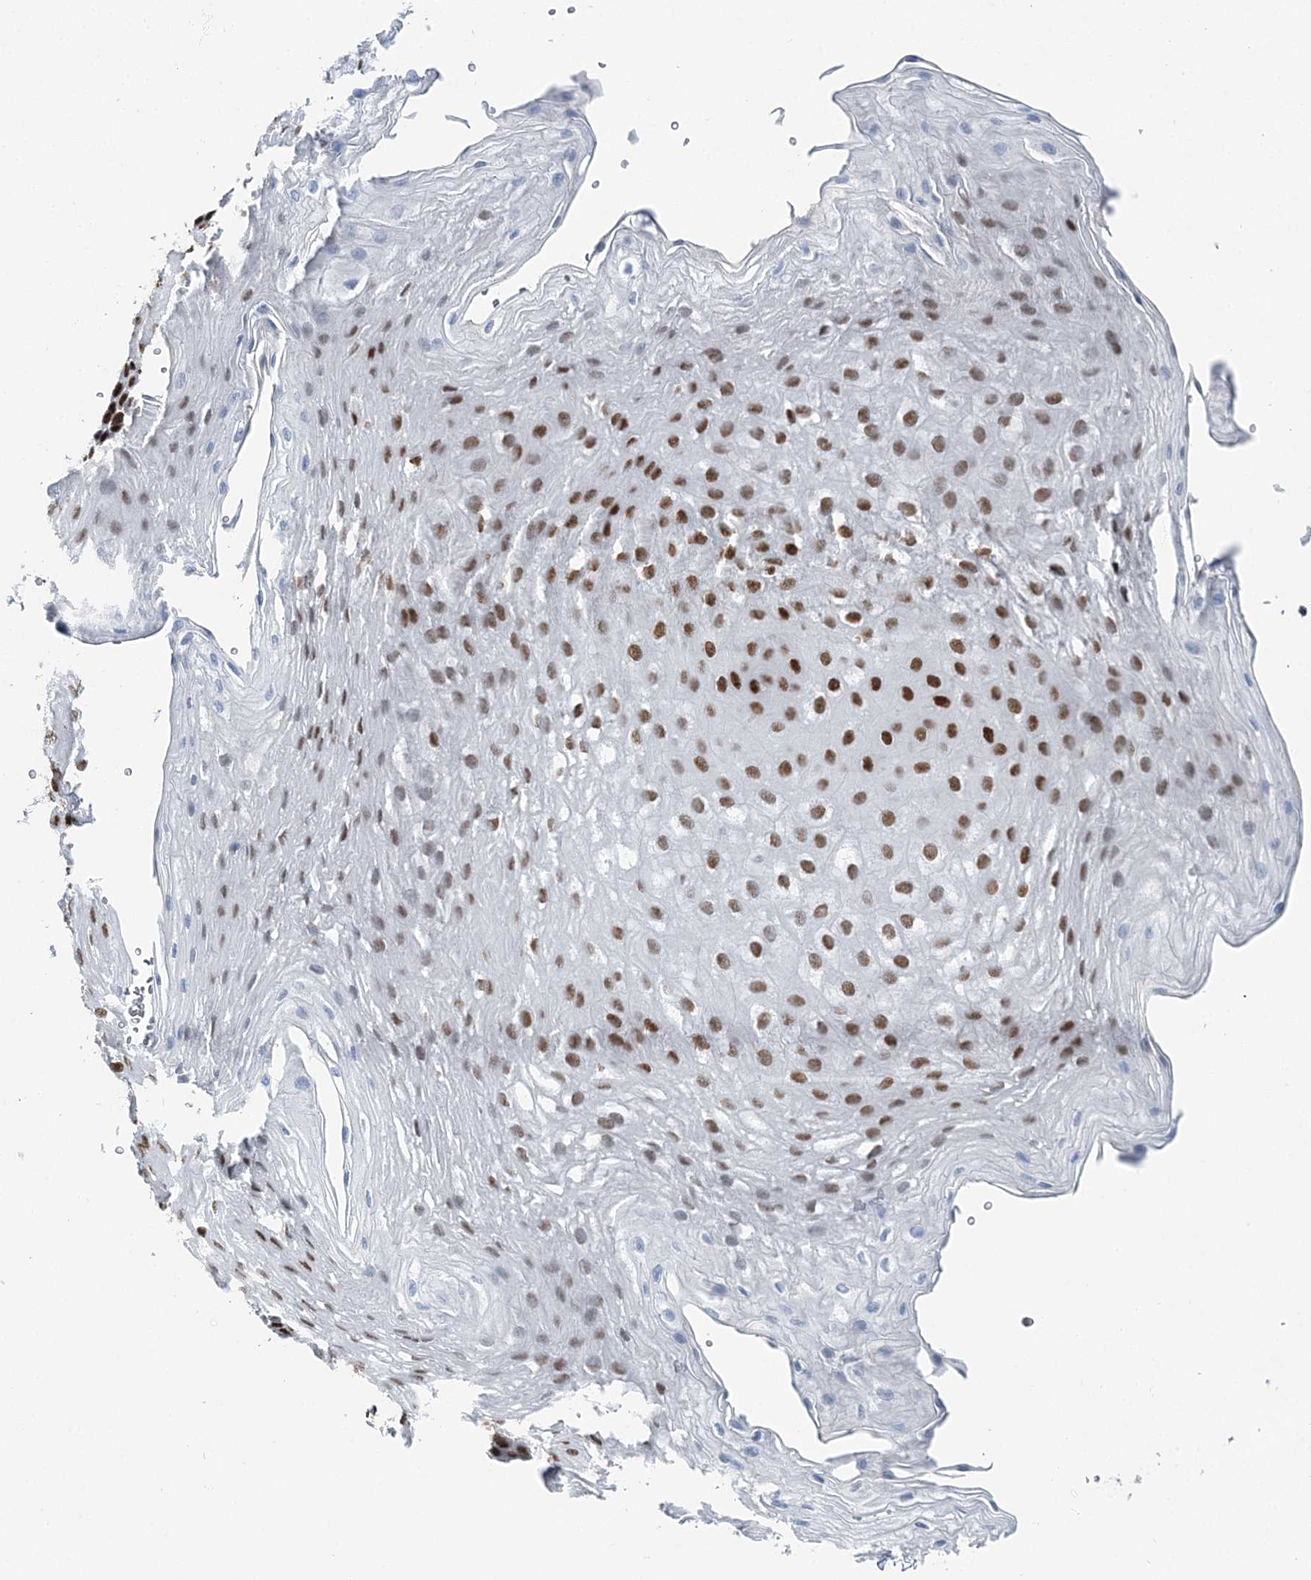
{"staining": {"intensity": "strong", "quantity": "25%-75%", "location": "nuclear"}, "tissue": "esophagus", "cell_type": "Squamous epithelial cells", "image_type": "normal", "snomed": [{"axis": "morphology", "description": "Normal tissue, NOS"}, {"axis": "topography", "description": "Esophagus"}], "caption": "An IHC histopathology image of normal tissue is shown. Protein staining in brown labels strong nuclear positivity in esophagus within squamous epithelial cells. The staining is performed using DAB brown chromogen to label protein expression. The nuclei are counter-stained blue using hematoxylin.", "gene": "HAT1", "patient": {"sex": "female", "age": 66}}